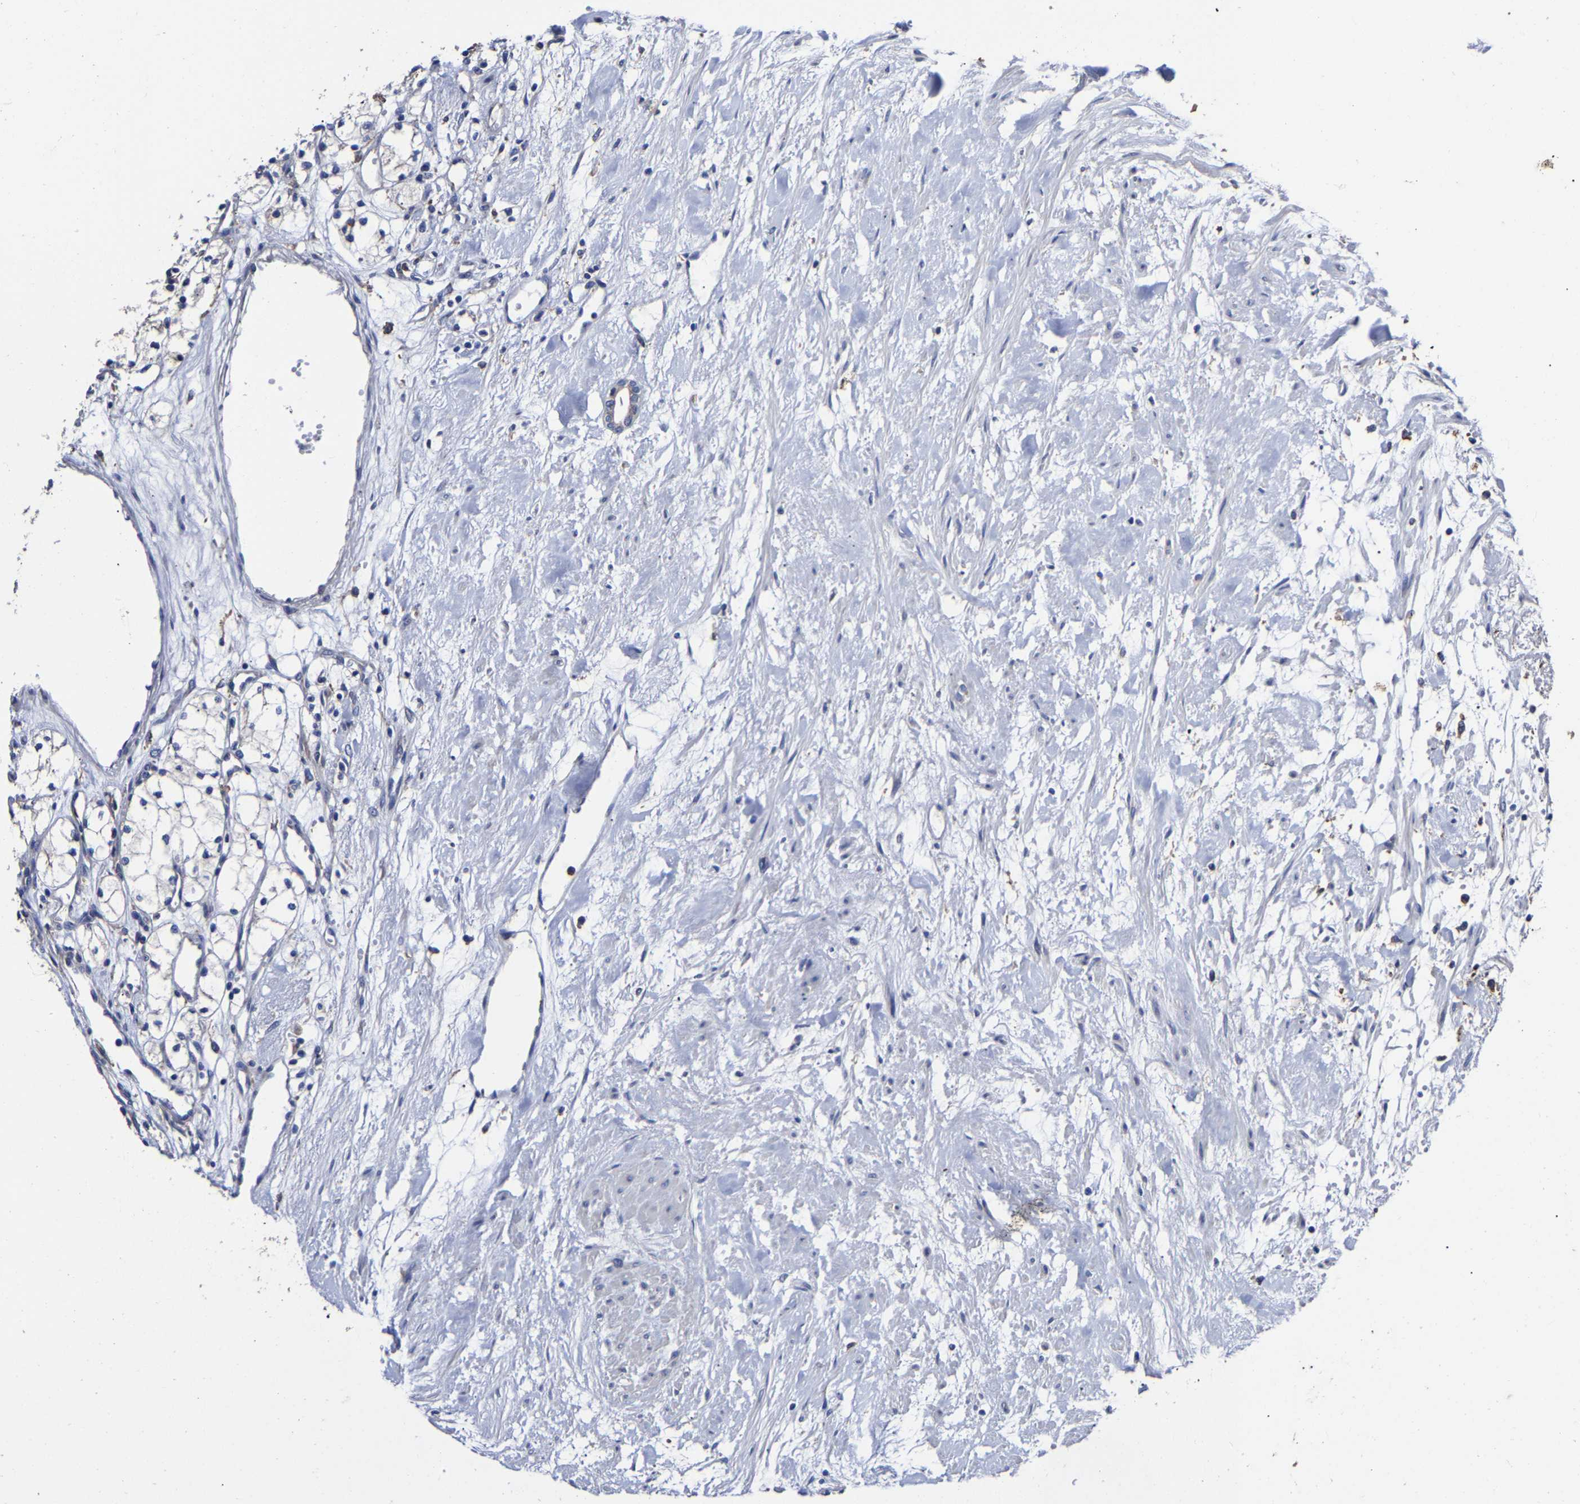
{"staining": {"intensity": "negative", "quantity": "none", "location": "none"}, "tissue": "renal cancer", "cell_type": "Tumor cells", "image_type": "cancer", "snomed": [{"axis": "morphology", "description": "Adenocarcinoma, NOS"}, {"axis": "topography", "description": "Kidney"}], "caption": "The histopathology image exhibits no staining of tumor cells in renal cancer.", "gene": "AASS", "patient": {"sex": "male", "age": 59}}